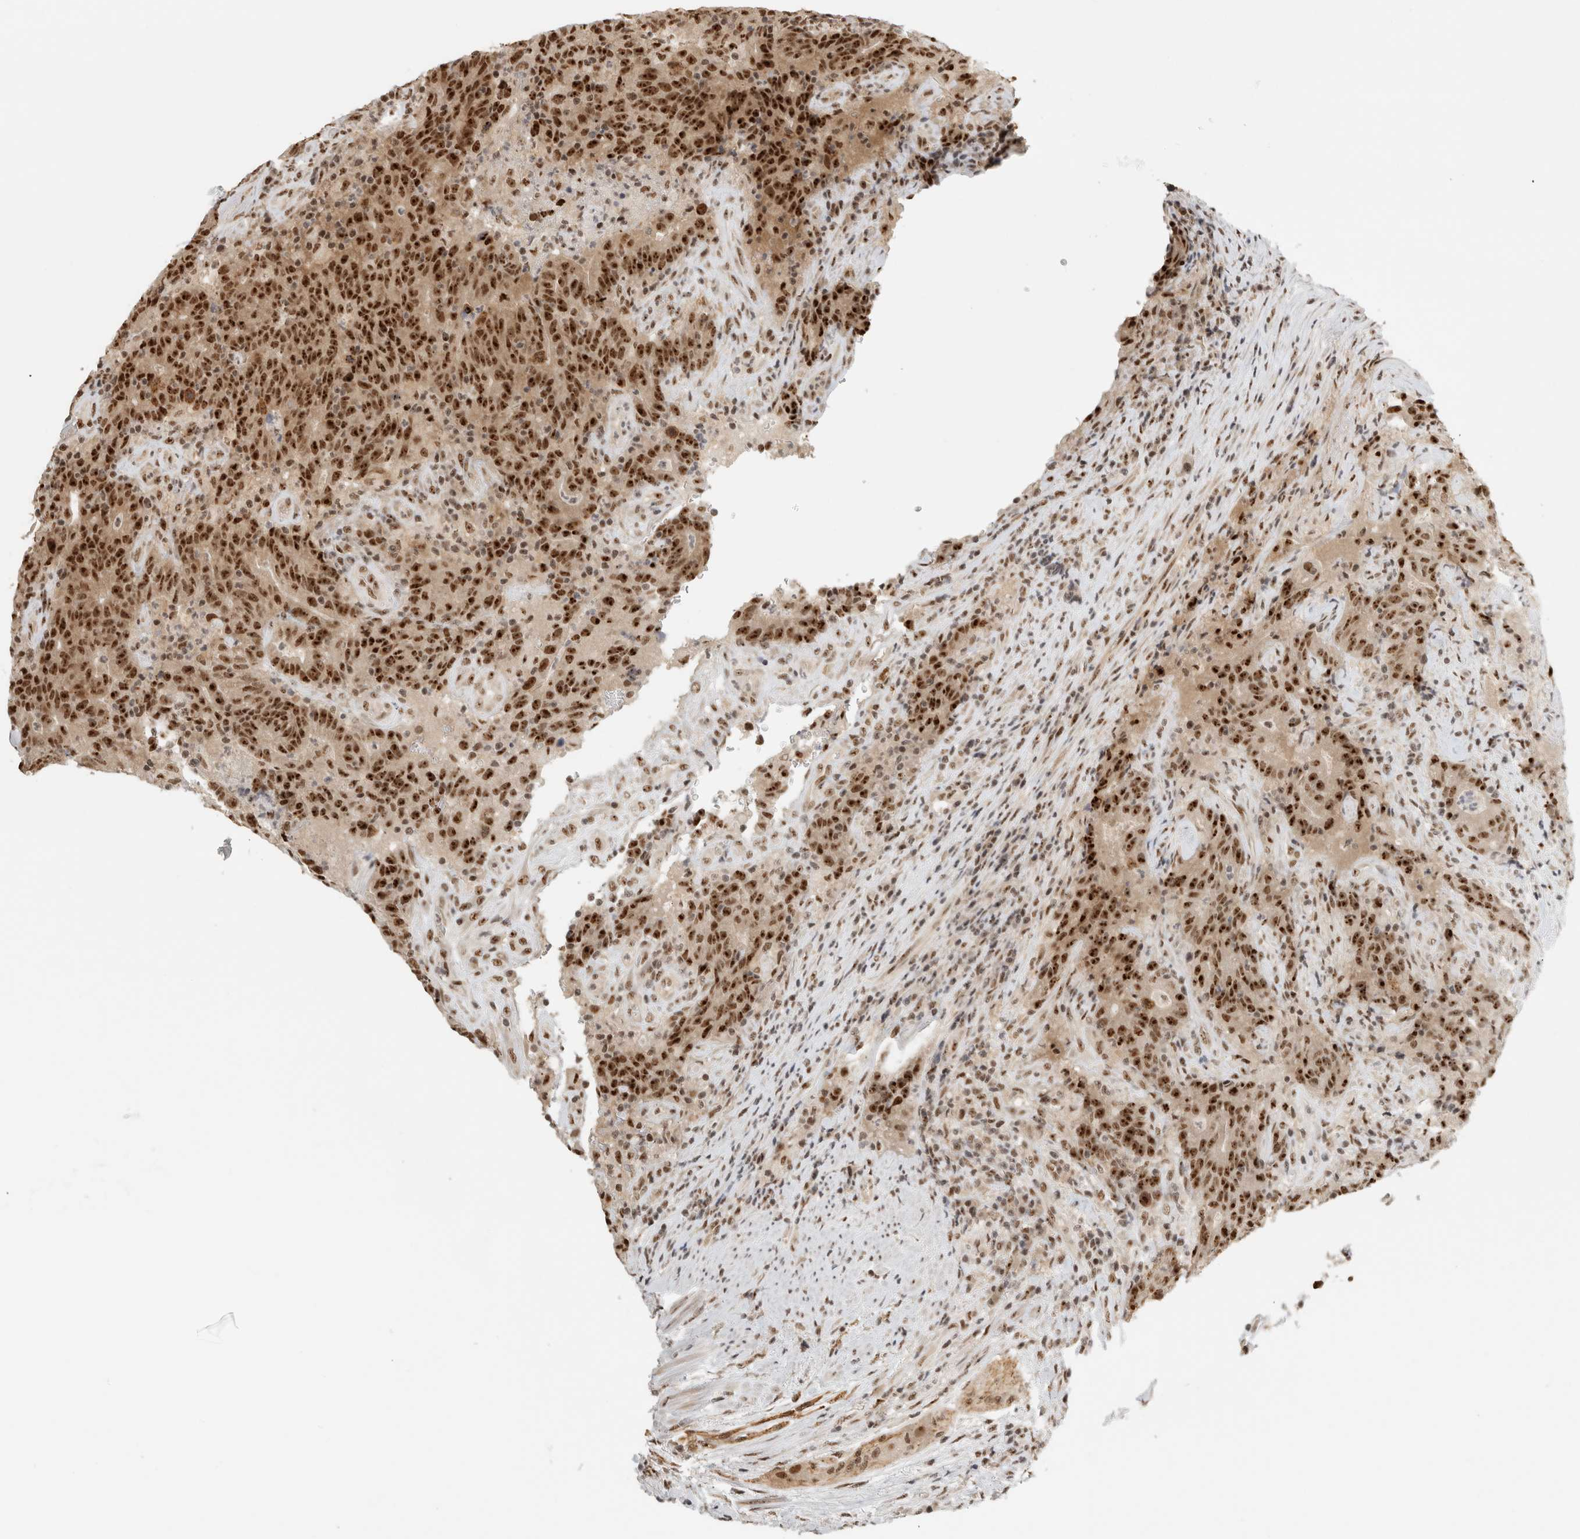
{"staining": {"intensity": "strong", "quantity": ">75%", "location": "nuclear"}, "tissue": "colorectal cancer", "cell_type": "Tumor cells", "image_type": "cancer", "snomed": [{"axis": "morphology", "description": "Normal tissue, NOS"}, {"axis": "morphology", "description": "Adenocarcinoma, NOS"}, {"axis": "topography", "description": "Colon"}], "caption": "Immunohistochemical staining of adenocarcinoma (colorectal) displays strong nuclear protein positivity in approximately >75% of tumor cells.", "gene": "EBNA1BP2", "patient": {"sex": "female", "age": 75}}